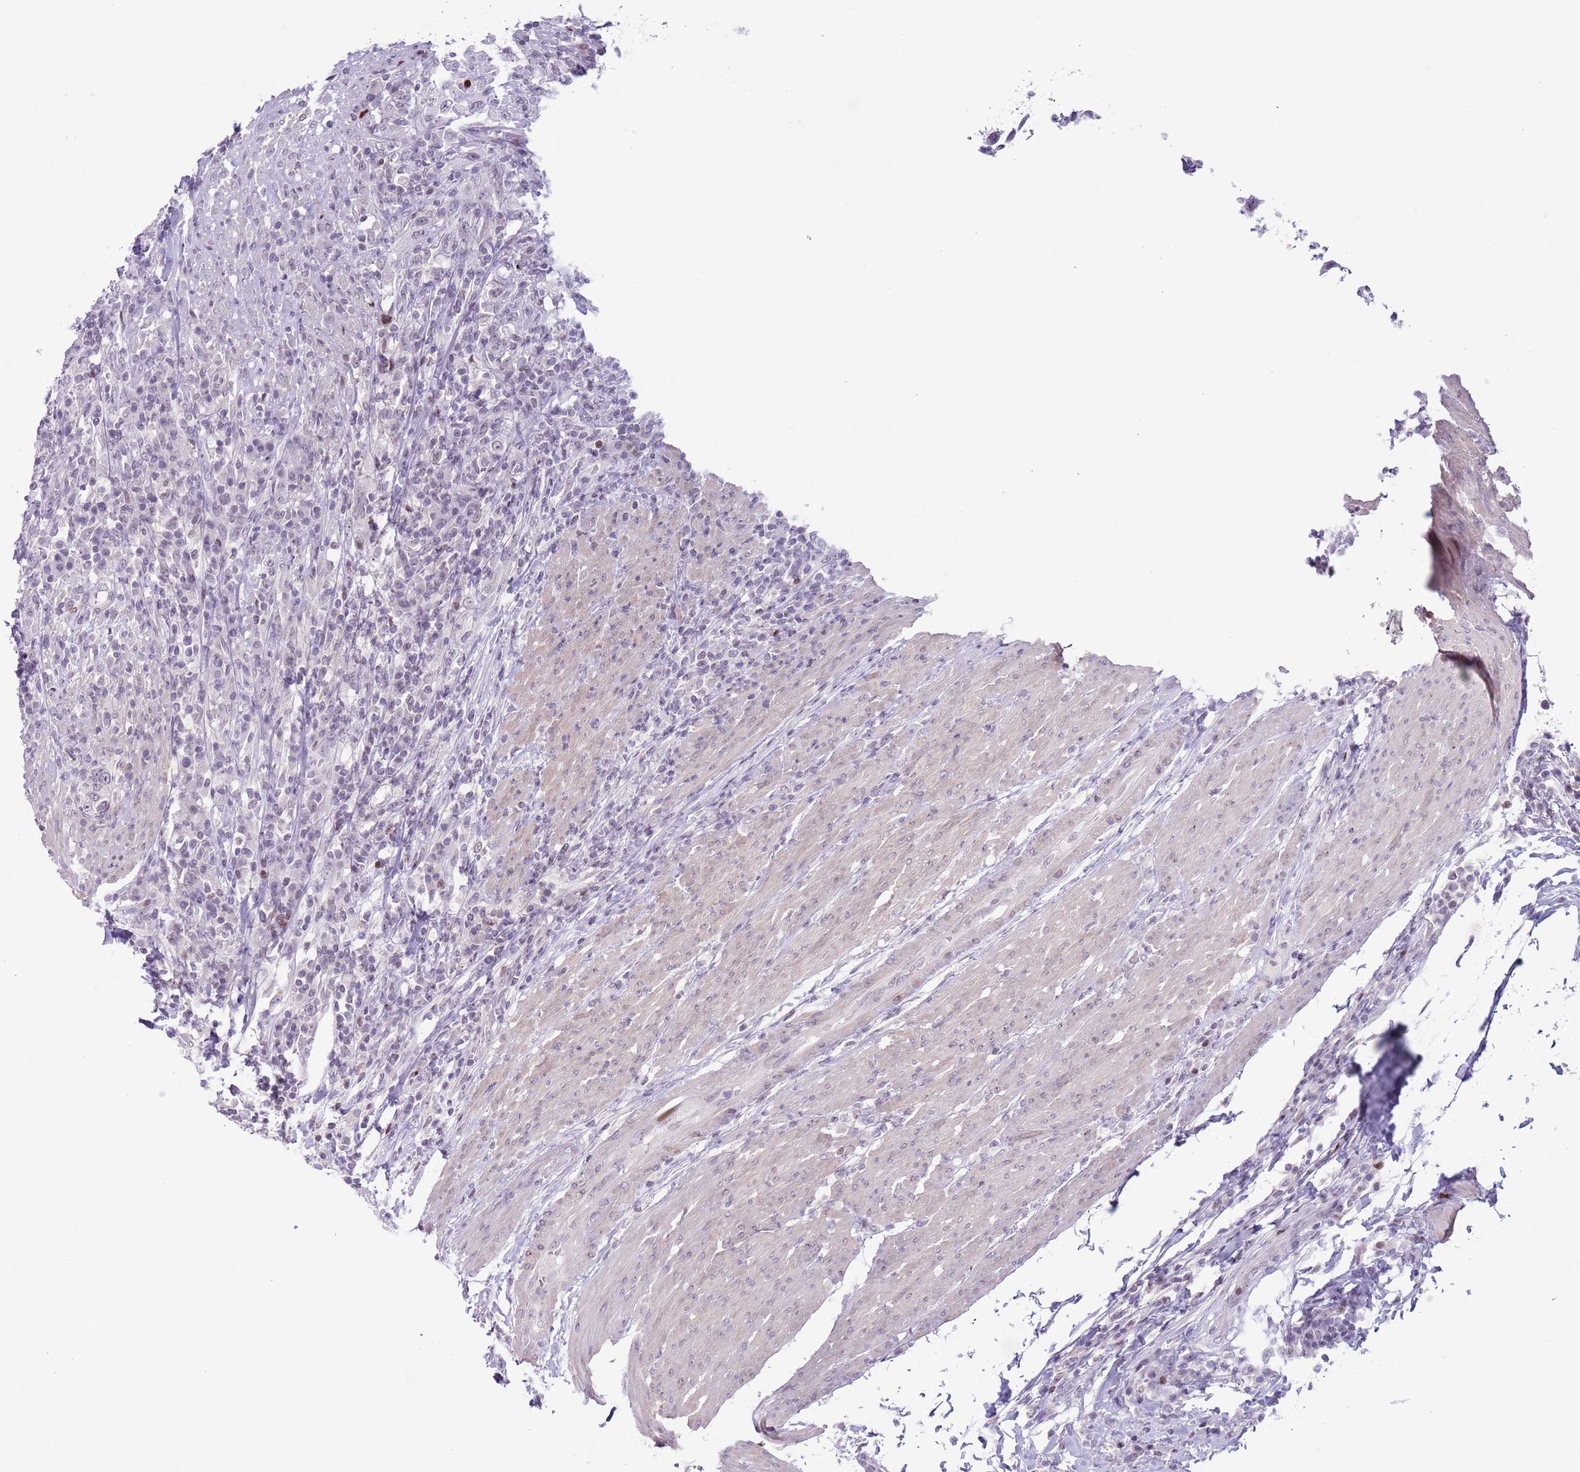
{"staining": {"intensity": "negative", "quantity": "none", "location": "none"}, "tissue": "urothelial cancer", "cell_type": "Tumor cells", "image_type": "cancer", "snomed": [{"axis": "morphology", "description": "Urothelial carcinoma, High grade"}, {"axis": "topography", "description": "Urinary bladder"}], "caption": "Immunohistochemical staining of urothelial cancer reveals no significant staining in tumor cells. (DAB immunohistochemistry visualized using brightfield microscopy, high magnification).", "gene": "MFSD10", "patient": {"sex": "male", "age": 61}}